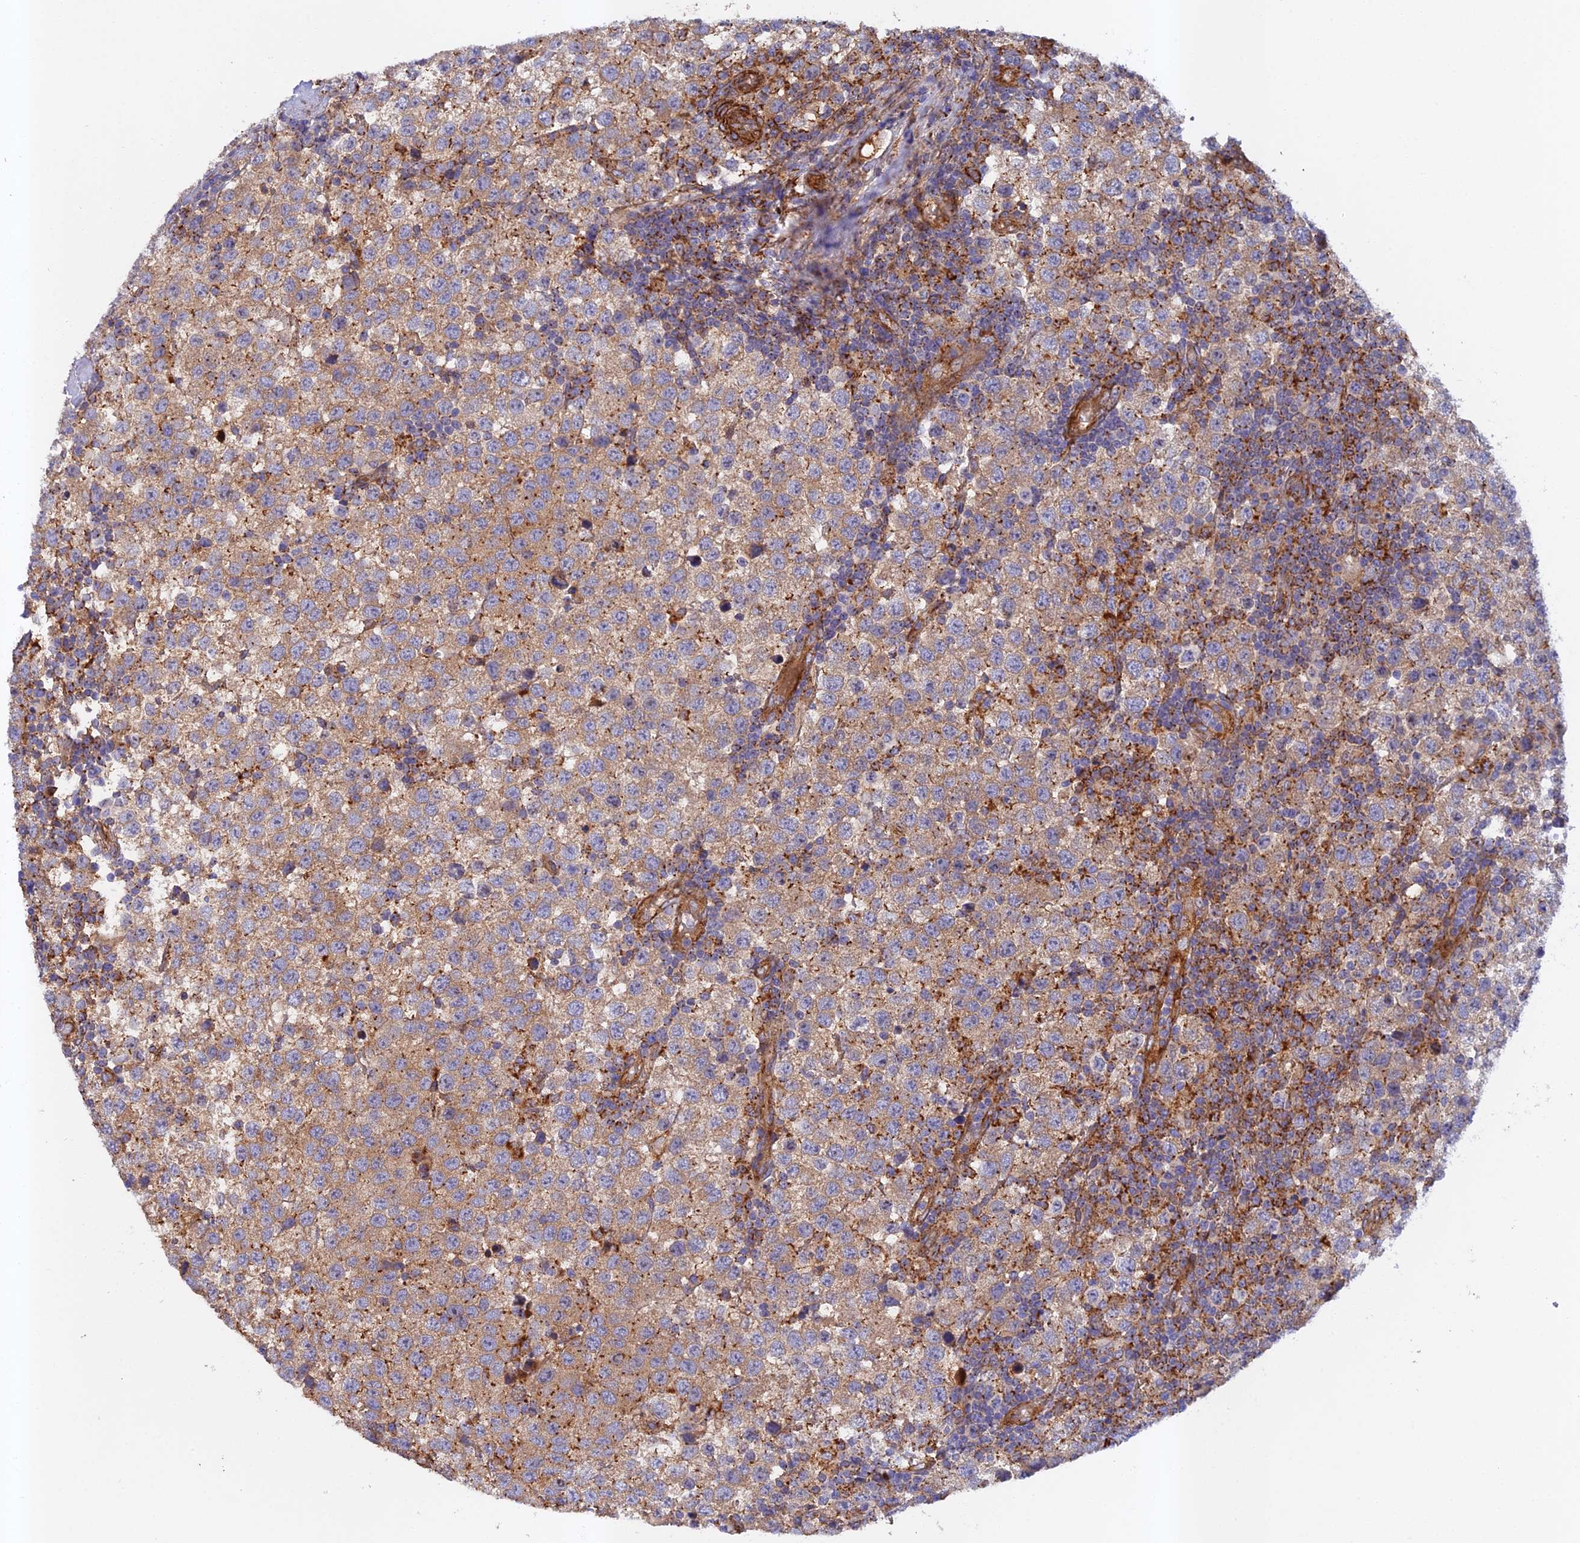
{"staining": {"intensity": "moderate", "quantity": ">75%", "location": "cytoplasmic/membranous"}, "tissue": "testis cancer", "cell_type": "Tumor cells", "image_type": "cancer", "snomed": [{"axis": "morphology", "description": "Seminoma, NOS"}, {"axis": "topography", "description": "Testis"}], "caption": "This photomicrograph shows immunohistochemistry staining of human seminoma (testis), with medium moderate cytoplasmic/membranous staining in about >75% of tumor cells.", "gene": "RALGAPA2", "patient": {"sex": "male", "age": 34}}